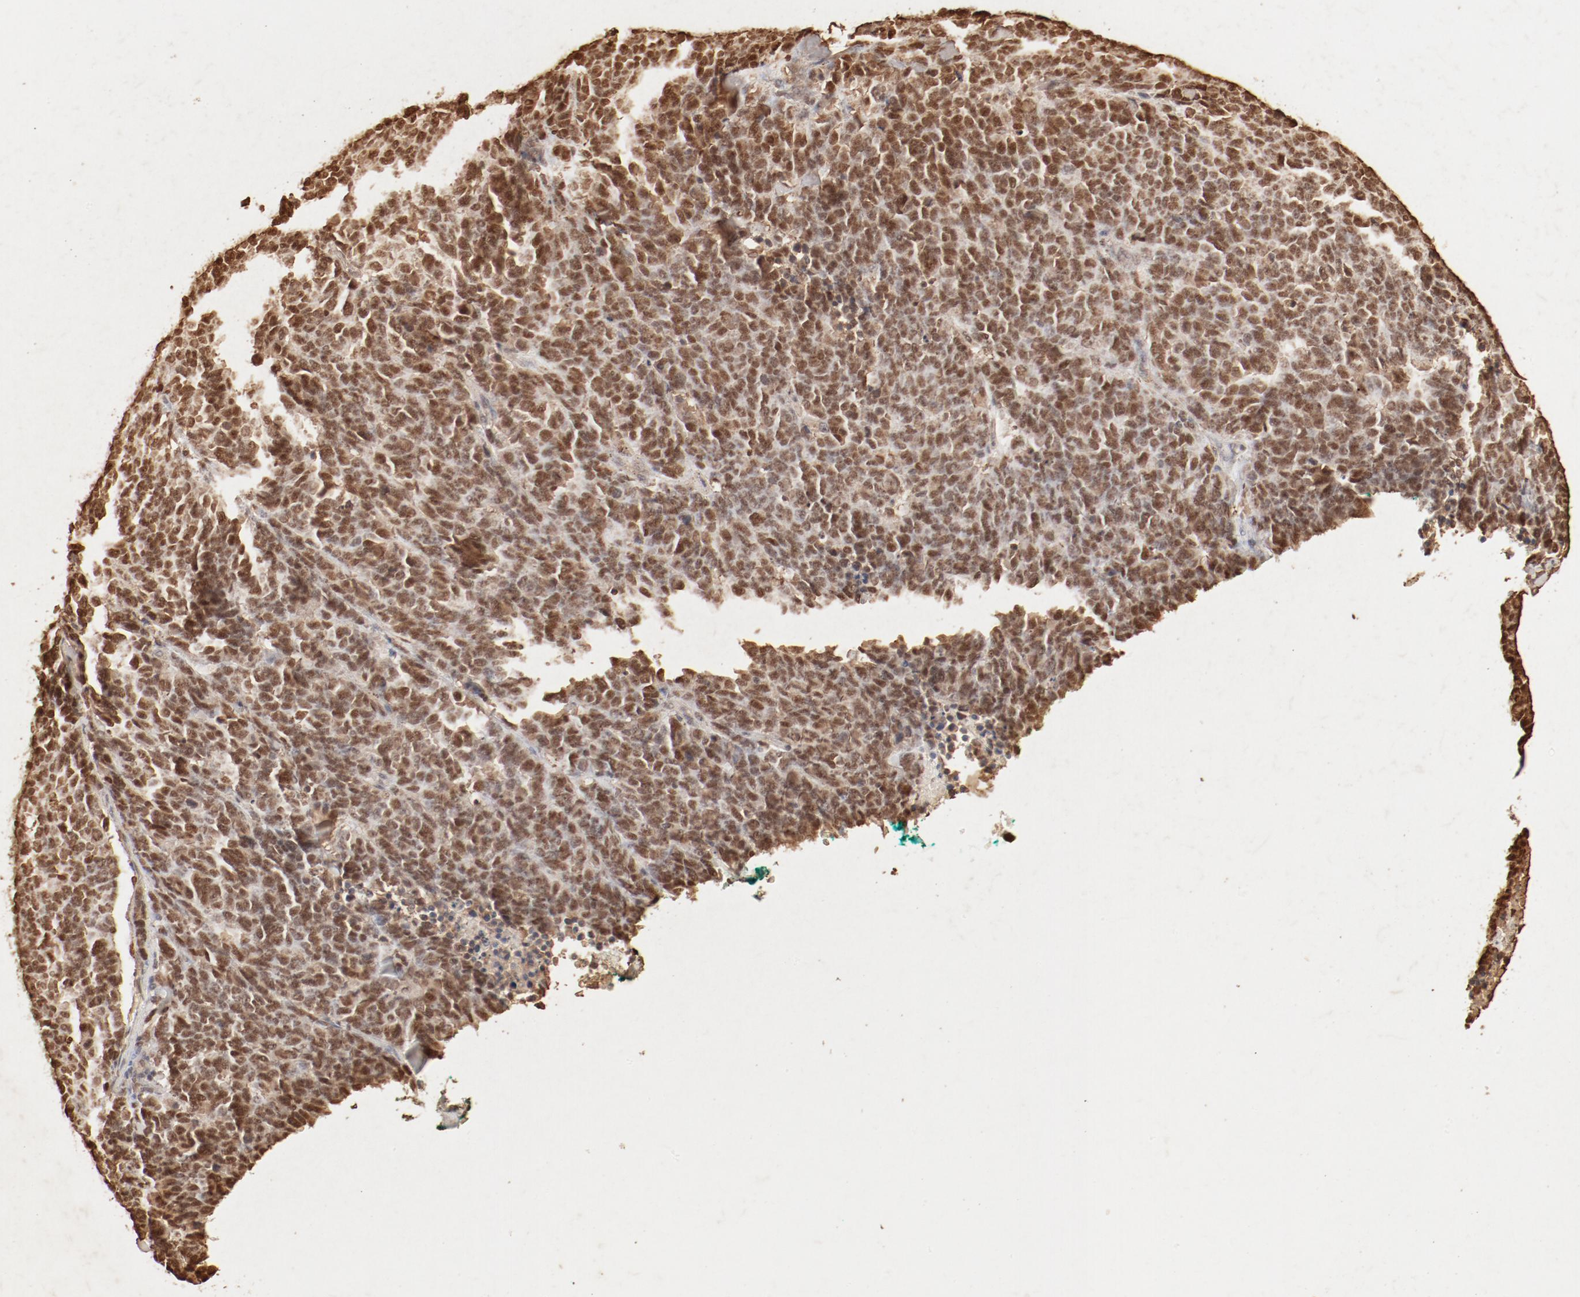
{"staining": {"intensity": "strong", "quantity": ">75%", "location": "cytoplasmic/membranous,nuclear"}, "tissue": "lung cancer", "cell_type": "Tumor cells", "image_type": "cancer", "snomed": [{"axis": "morphology", "description": "Neoplasm, malignant, NOS"}, {"axis": "topography", "description": "Lung"}], "caption": "Strong cytoplasmic/membranous and nuclear staining for a protein is present in about >75% of tumor cells of lung neoplasm (malignant) using immunohistochemistry (IHC).", "gene": "FAM50A", "patient": {"sex": "female", "age": 58}}